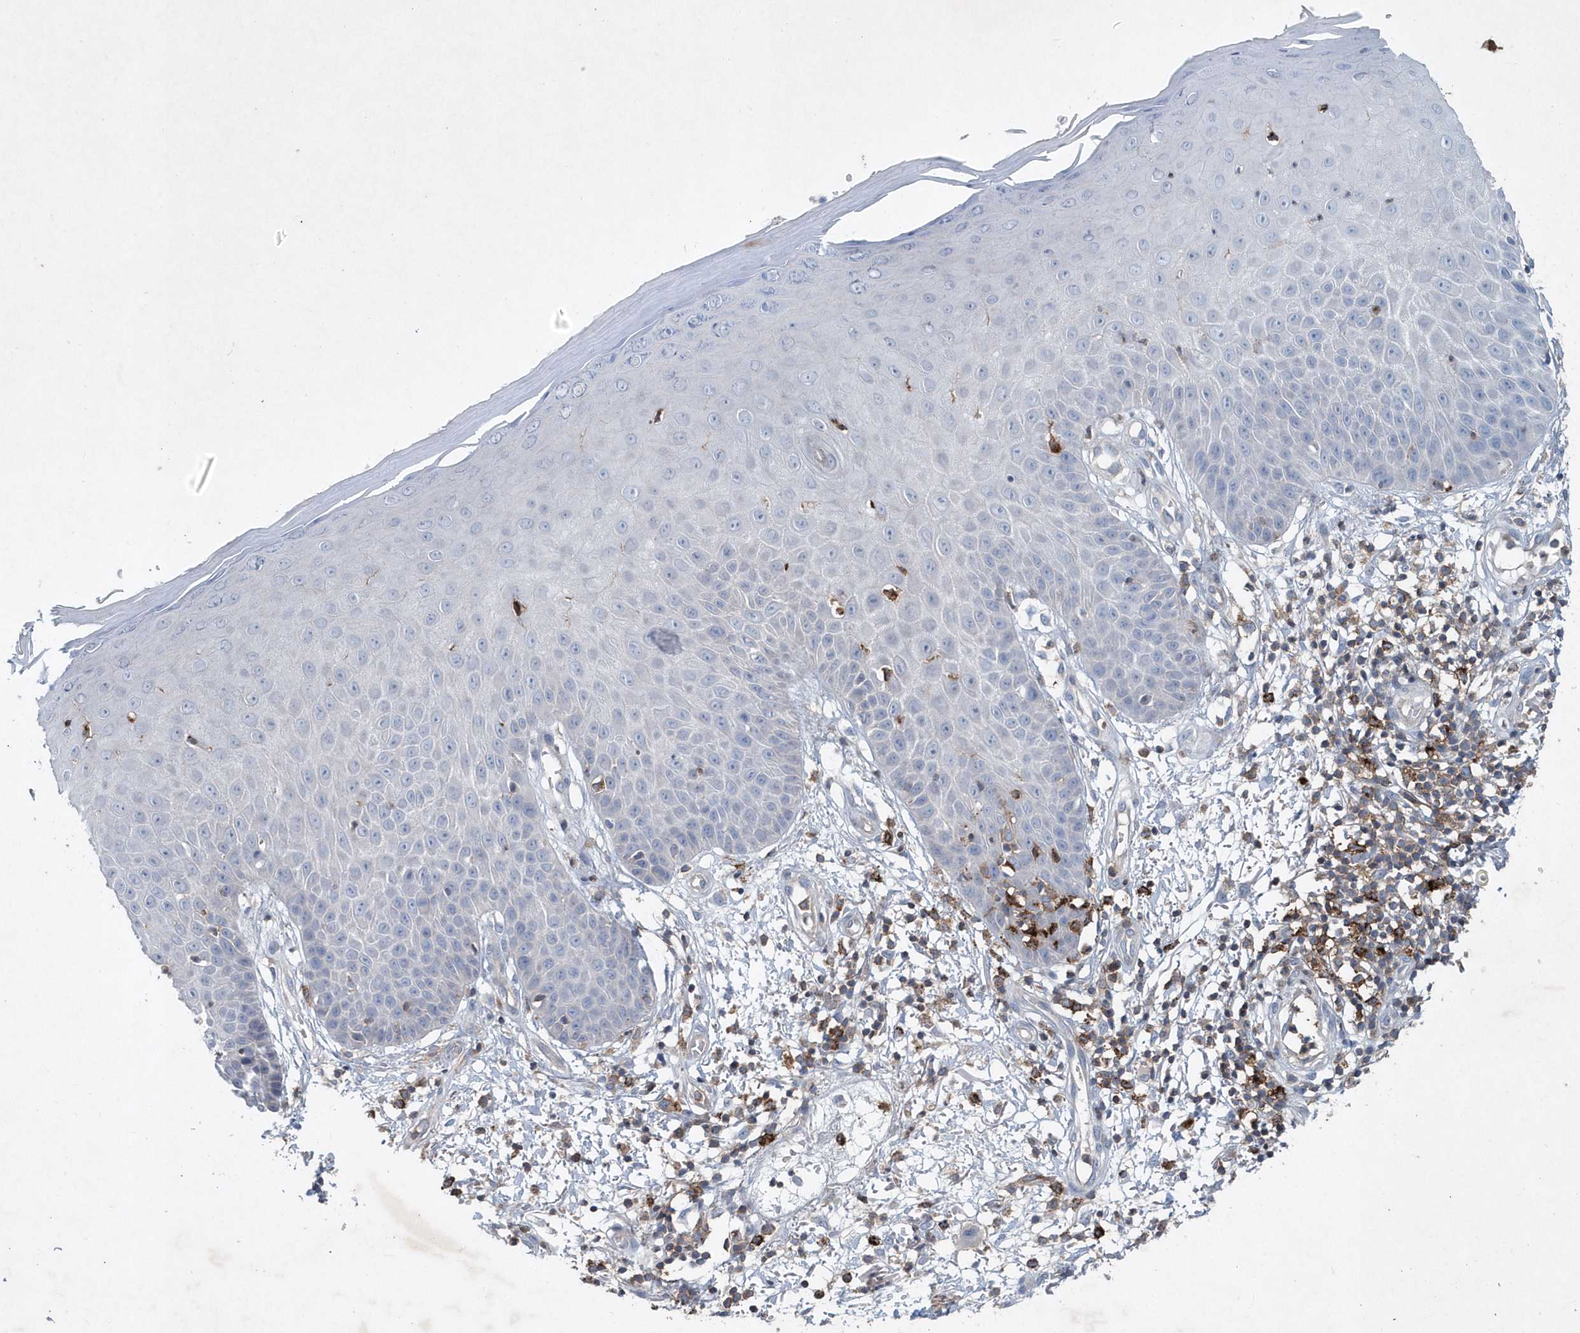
{"staining": {"intensity": "negative", "quantity": "none", "location": "none"}, "tissue": "skin", "cell_type": "Fibroblasts", "image_type": "normal", "snomed": [{"axis": "morphology", "description": "Normal tissue, NOS"}, {"axis": "morphology", "description": "Inflammation, NOS"}, {"axis": "topography", "description": "Skin"}], "caption": "The IHC image has no significant expression in fibroblasts of skin. (Brightfield microscopy of DAB (3,3'-diaminobenzidine) IHC at high magnification).", "gene": "P2RY10", "patient": {"sex": "female", "age": 44}}